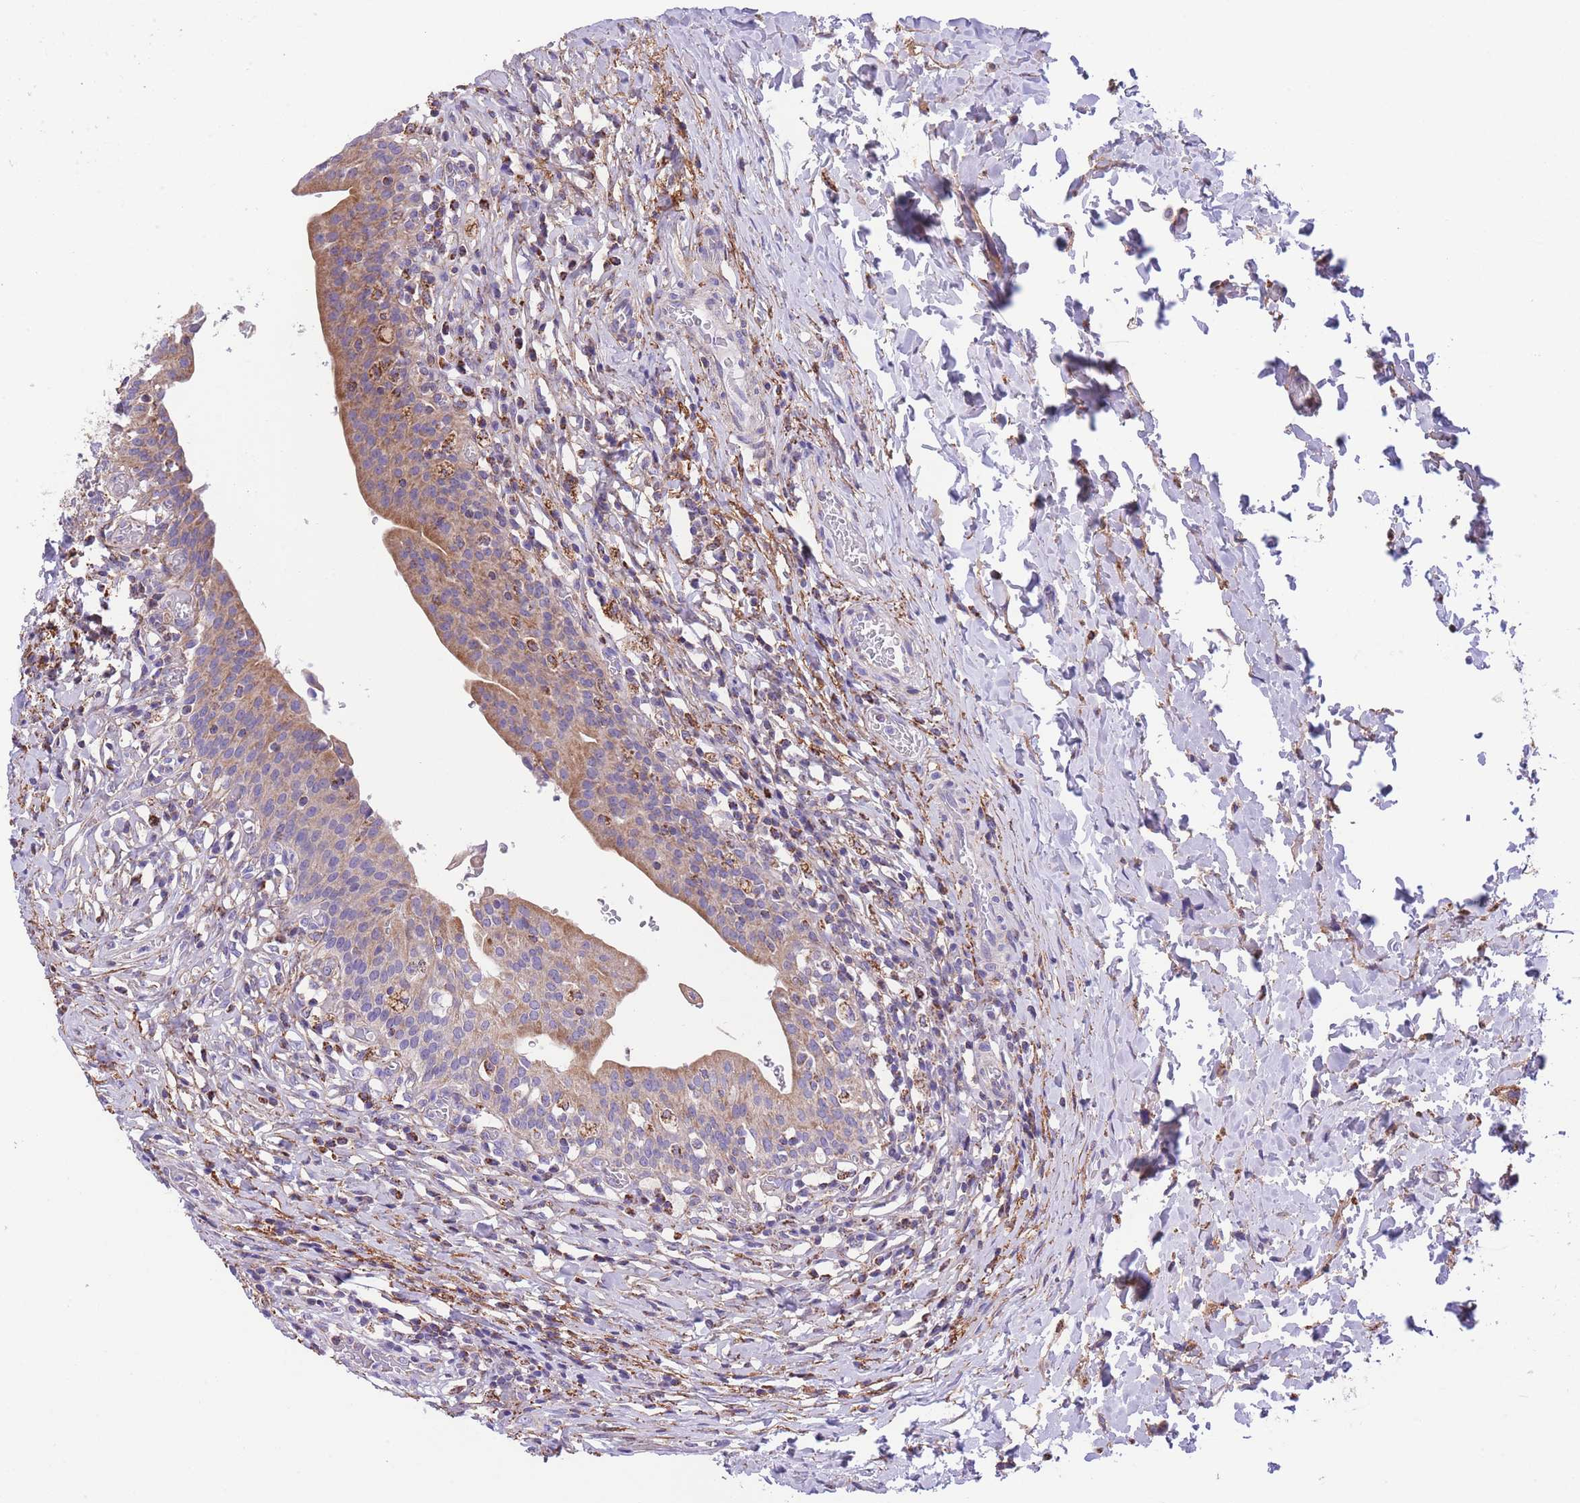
{"staining": {"intensity": "moderate", "quantity": "25%-75%", "location": "cytoplasmic/membranous"}, "tissue": "urinary bladder", "cell_type": "Urothelial cells", "image_type": "normal", "snomed": [{"axis": "morphology", "description": "Normal tissue, NOS"}, {"axis": "morphology", "description": "Inflammation, NOS"}, {"axis": "topography", "description": "Urinary bladder"}], "caption": "Immunohistochemical staining of benign human urinary bladder shows moderate cytoplasmic/membranous protein expression in about 25%-75% of urothelial cells. Immunohistochemistry stains the protein of interest in brown and the nuclei are stained blue.", "gene": "ST3GAL3", "patient": {"sex": "male", "age": 64}}